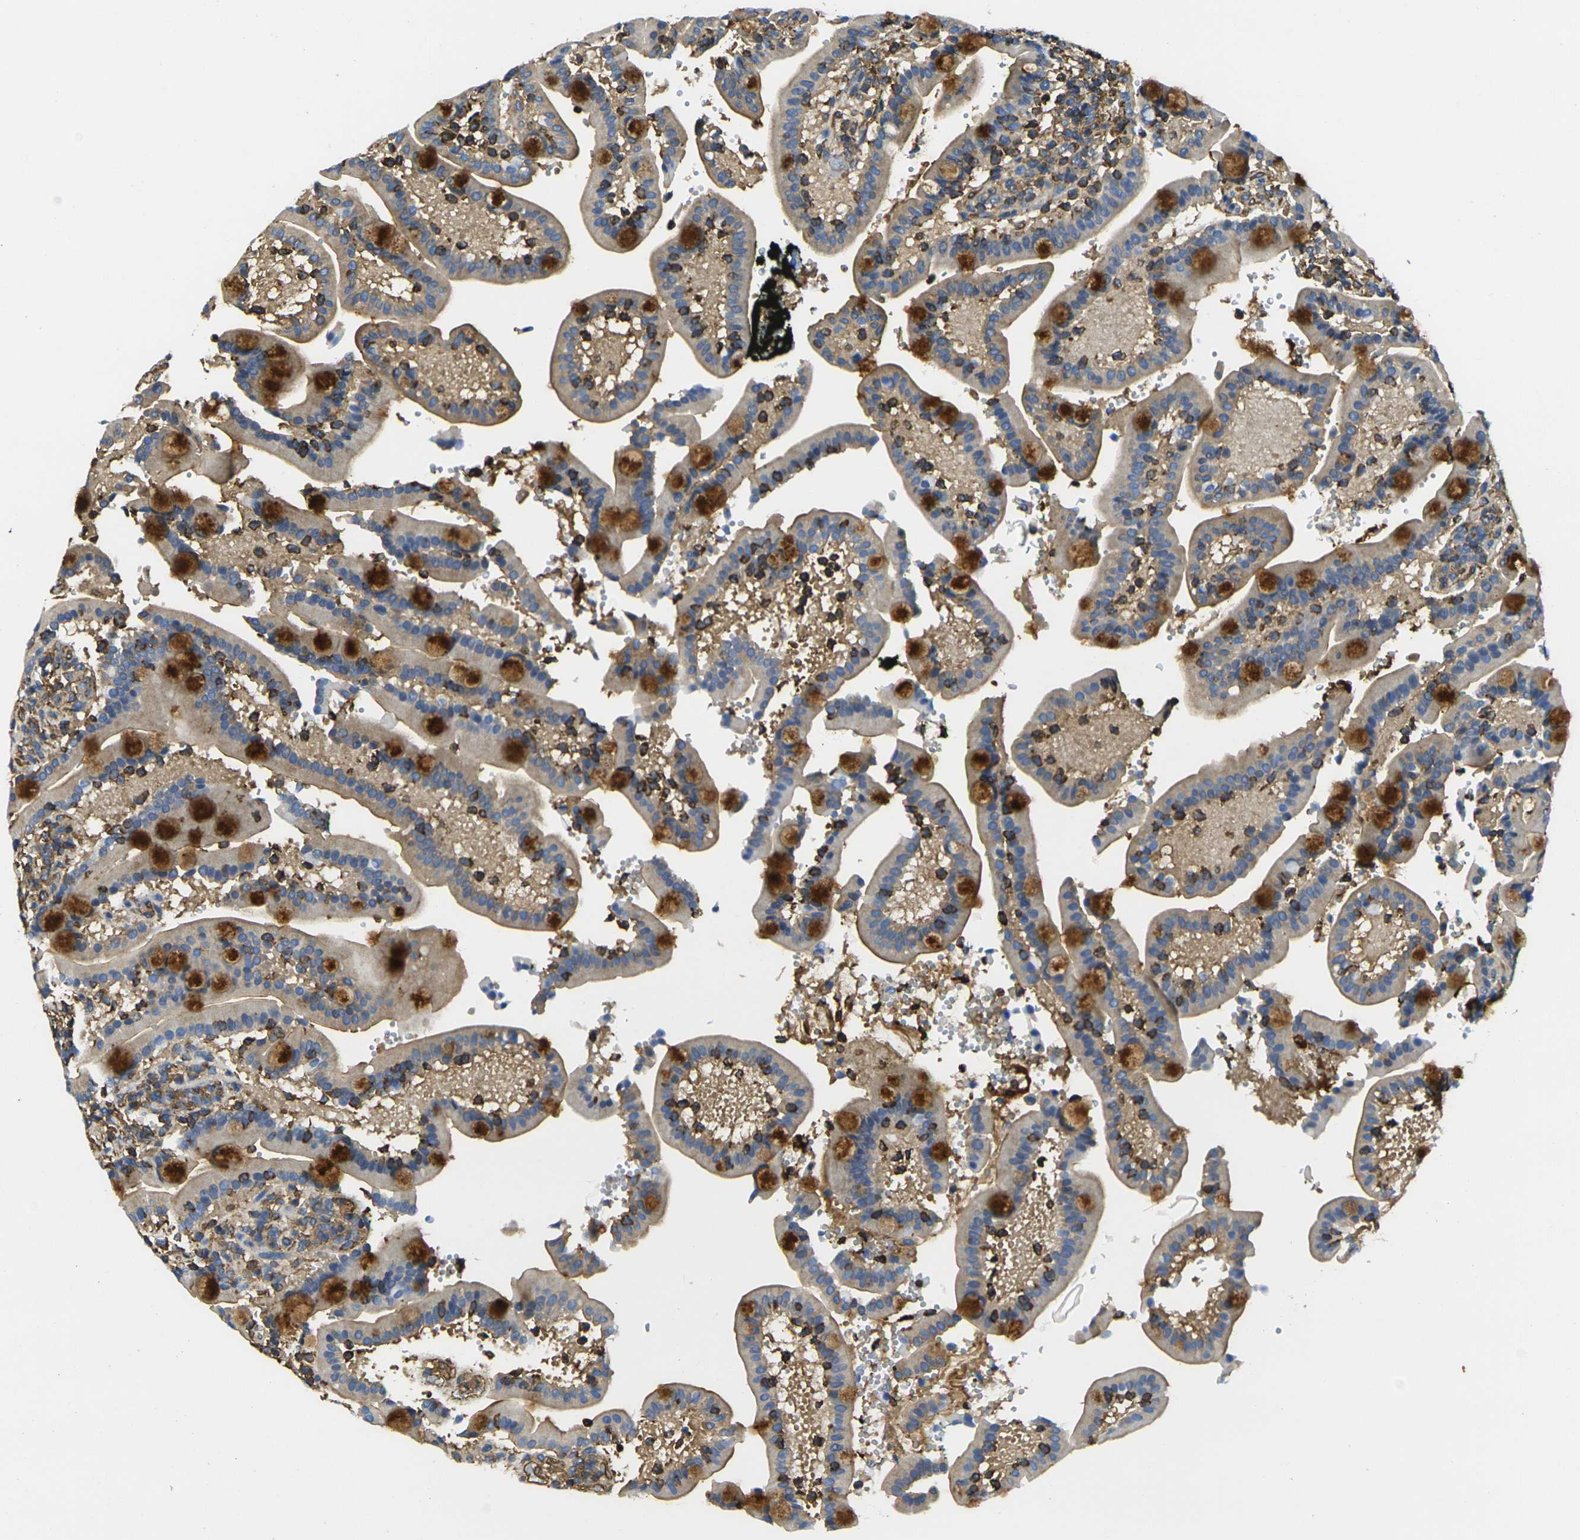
{"staining": {"intensity": "moderate", "quantity": ">75%", "location": "cytoplasmic/membranous"}, "tissue": "duodenum", "cell_type": "Glandular cells", "image_type": "normal", "snomed": [{"axis": "morphology", "description": "Normal tissue, NOS"}, {"axis": "topography", "description": "Small intestine, NOS"}], "caption": "The image exhibits immunohistochemical staining of benign duodenum. There is moderate cytoplasmic/membranous staining is present in about >75% of glandular cells. Nuclei are stained in blue.", "gene": "FAM110D", "patient": {"sex": "female", "age": 71}}